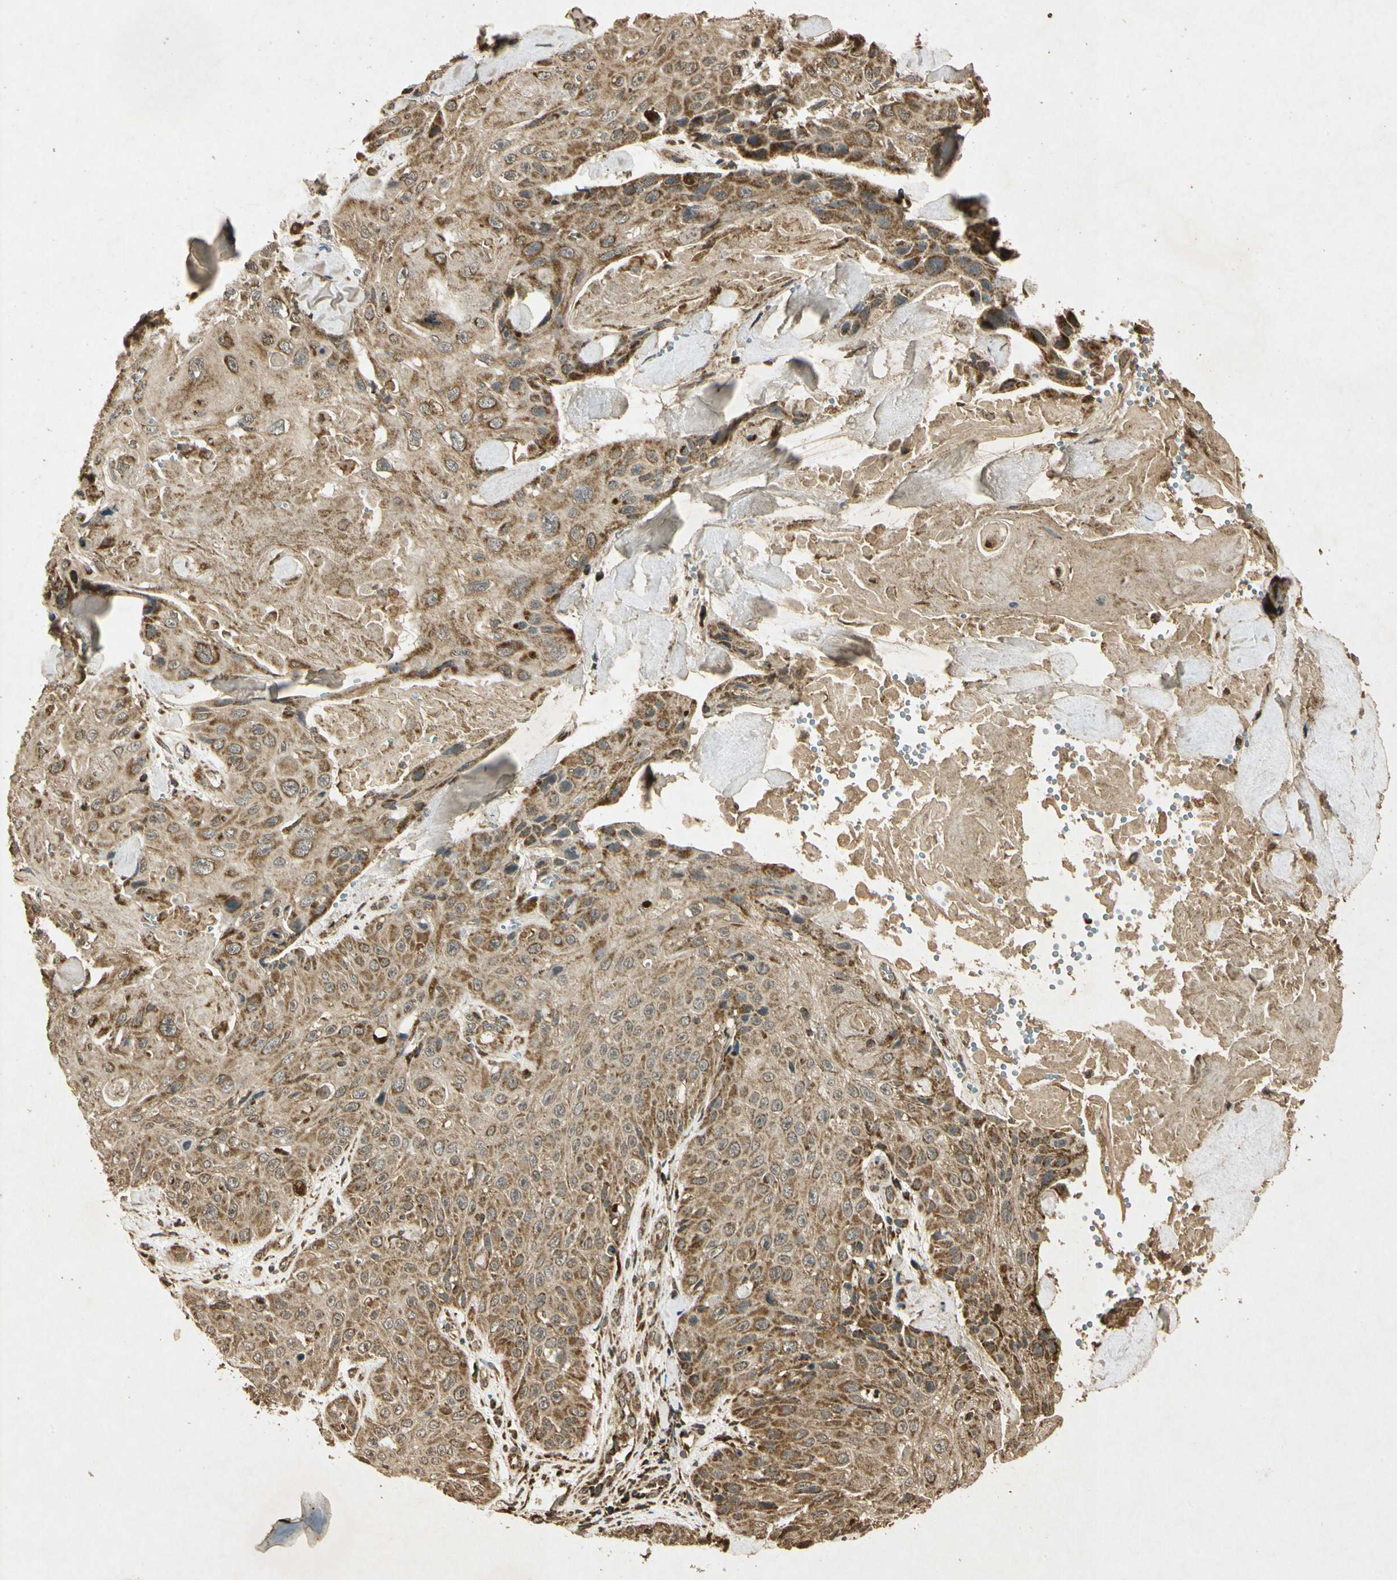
{"staining": {"intensity": "moderate", "quantity": "25%-75%", "location": "cytoplasmic/membranous"}, "tissue": "skin cancer", "cell_type": "Tumor cells", "image_type": "cancer", "snomed": [{"axis": "morphology", "description": "Squamous cell carcinoma, NOS"}, {"axis": "topography", "description": "Skin"}], "caption": "Protein expression analysis of human skin squamous cell carcinoma reveals moderate cytoplasmic/membranous positivity in approximately 25%-75% of tumor cells. Using DAB (brown) and hematoxylin (blue) stains, captured at high magnification using brightfield microscopy.", "gene": "PRDX3", "patient": {"sex": "male", "age": 86}}